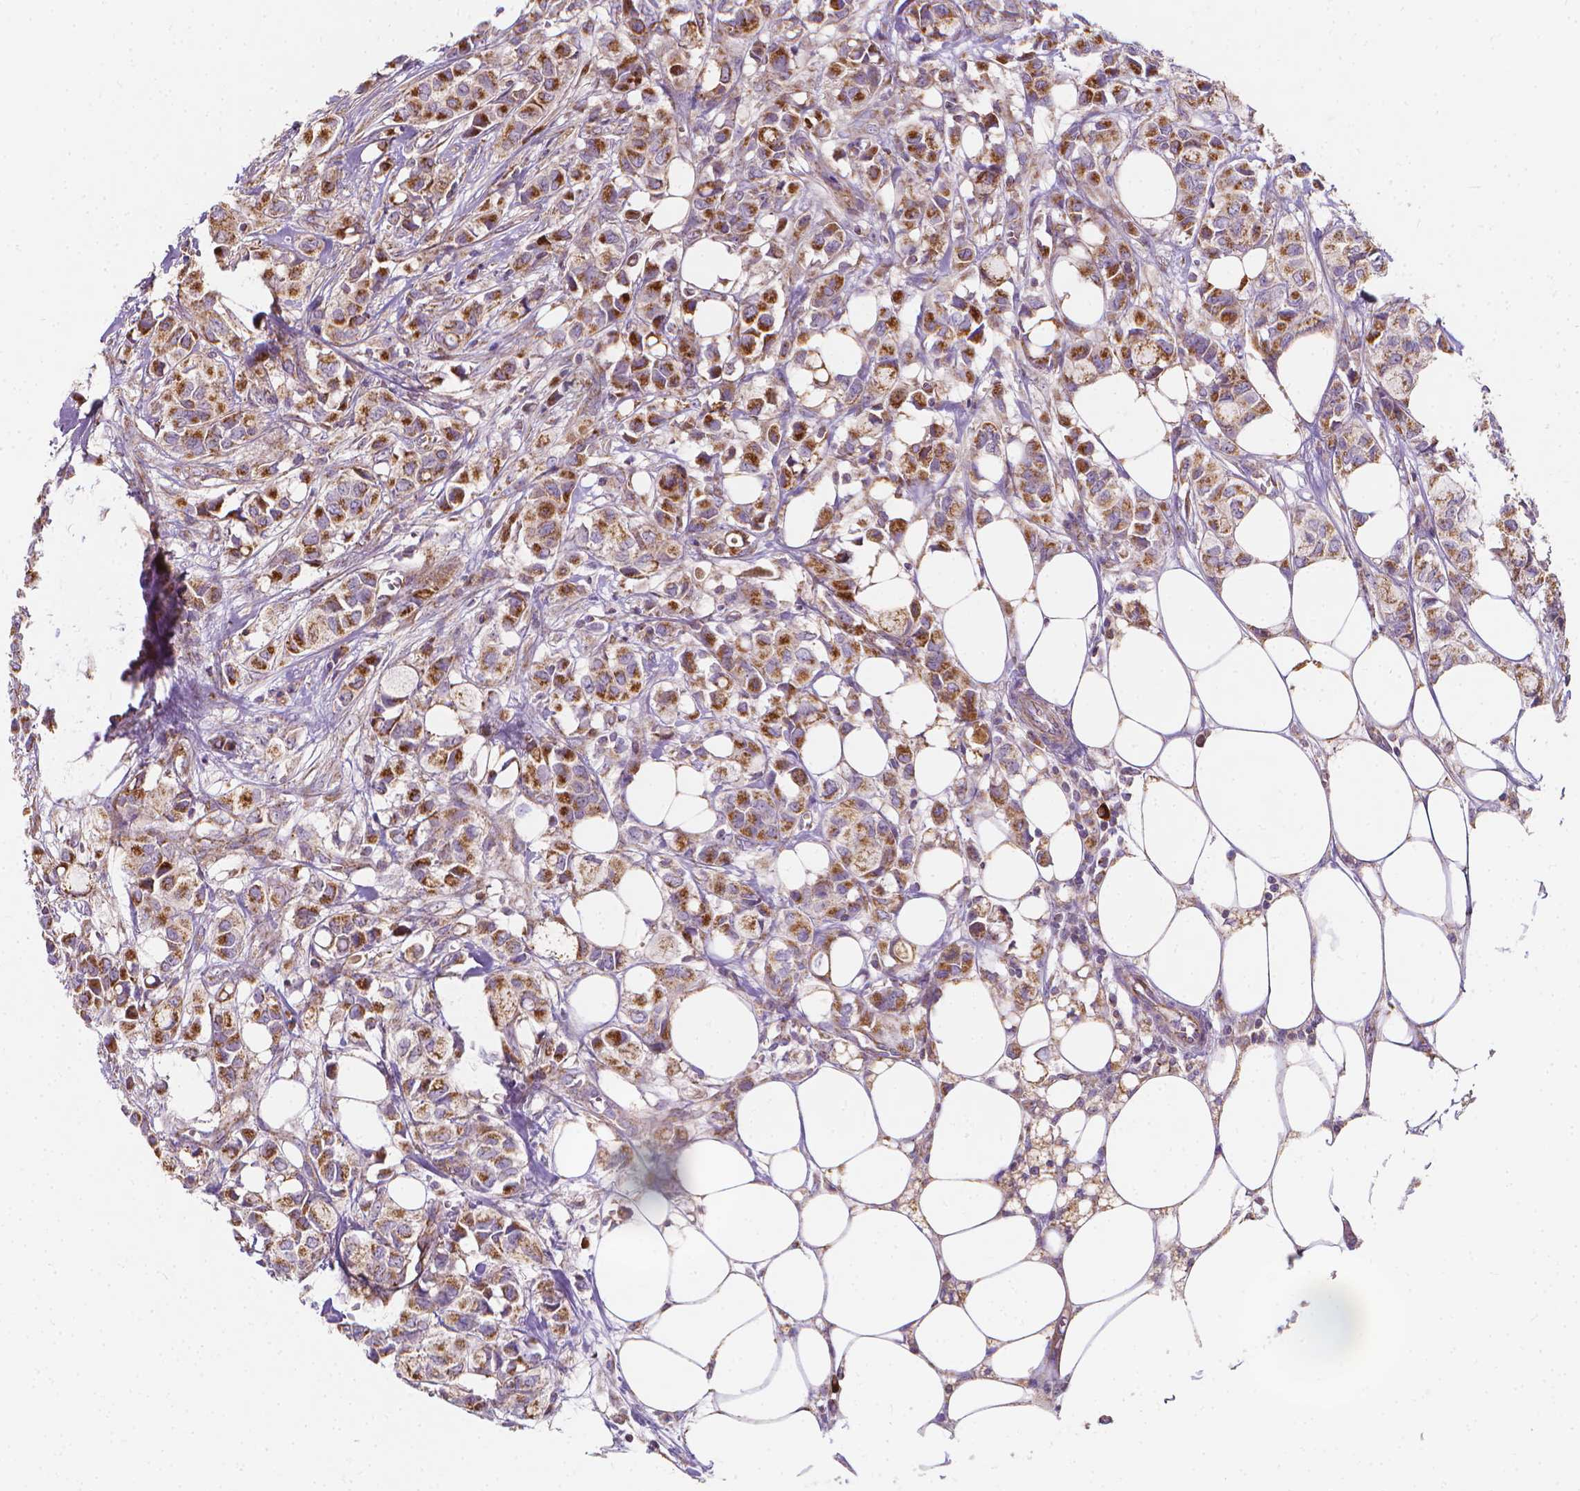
{"staining": {"intensity": "strong", "quantity": ">75%", "location": "cytoplasmic/membranous"}, "tissue": "breast cancer", "cell_type": "Tumor cells", "image_type": "cancer", "snomed": [{"axis": "morphology", "description": "Duct carcinoma"}, {"axis": "topography", "description": "Breast"}], "caption": "The photomicrograph exhibits immunohistochemical staining of breast infiltrating ductal carcinoma. There is strong cytoplasmic/membranous staining is appreciated in approximately >75% of tumor cells.", "gene": "SNCAIP", "patient": {"sex": "female", "age": 85}}